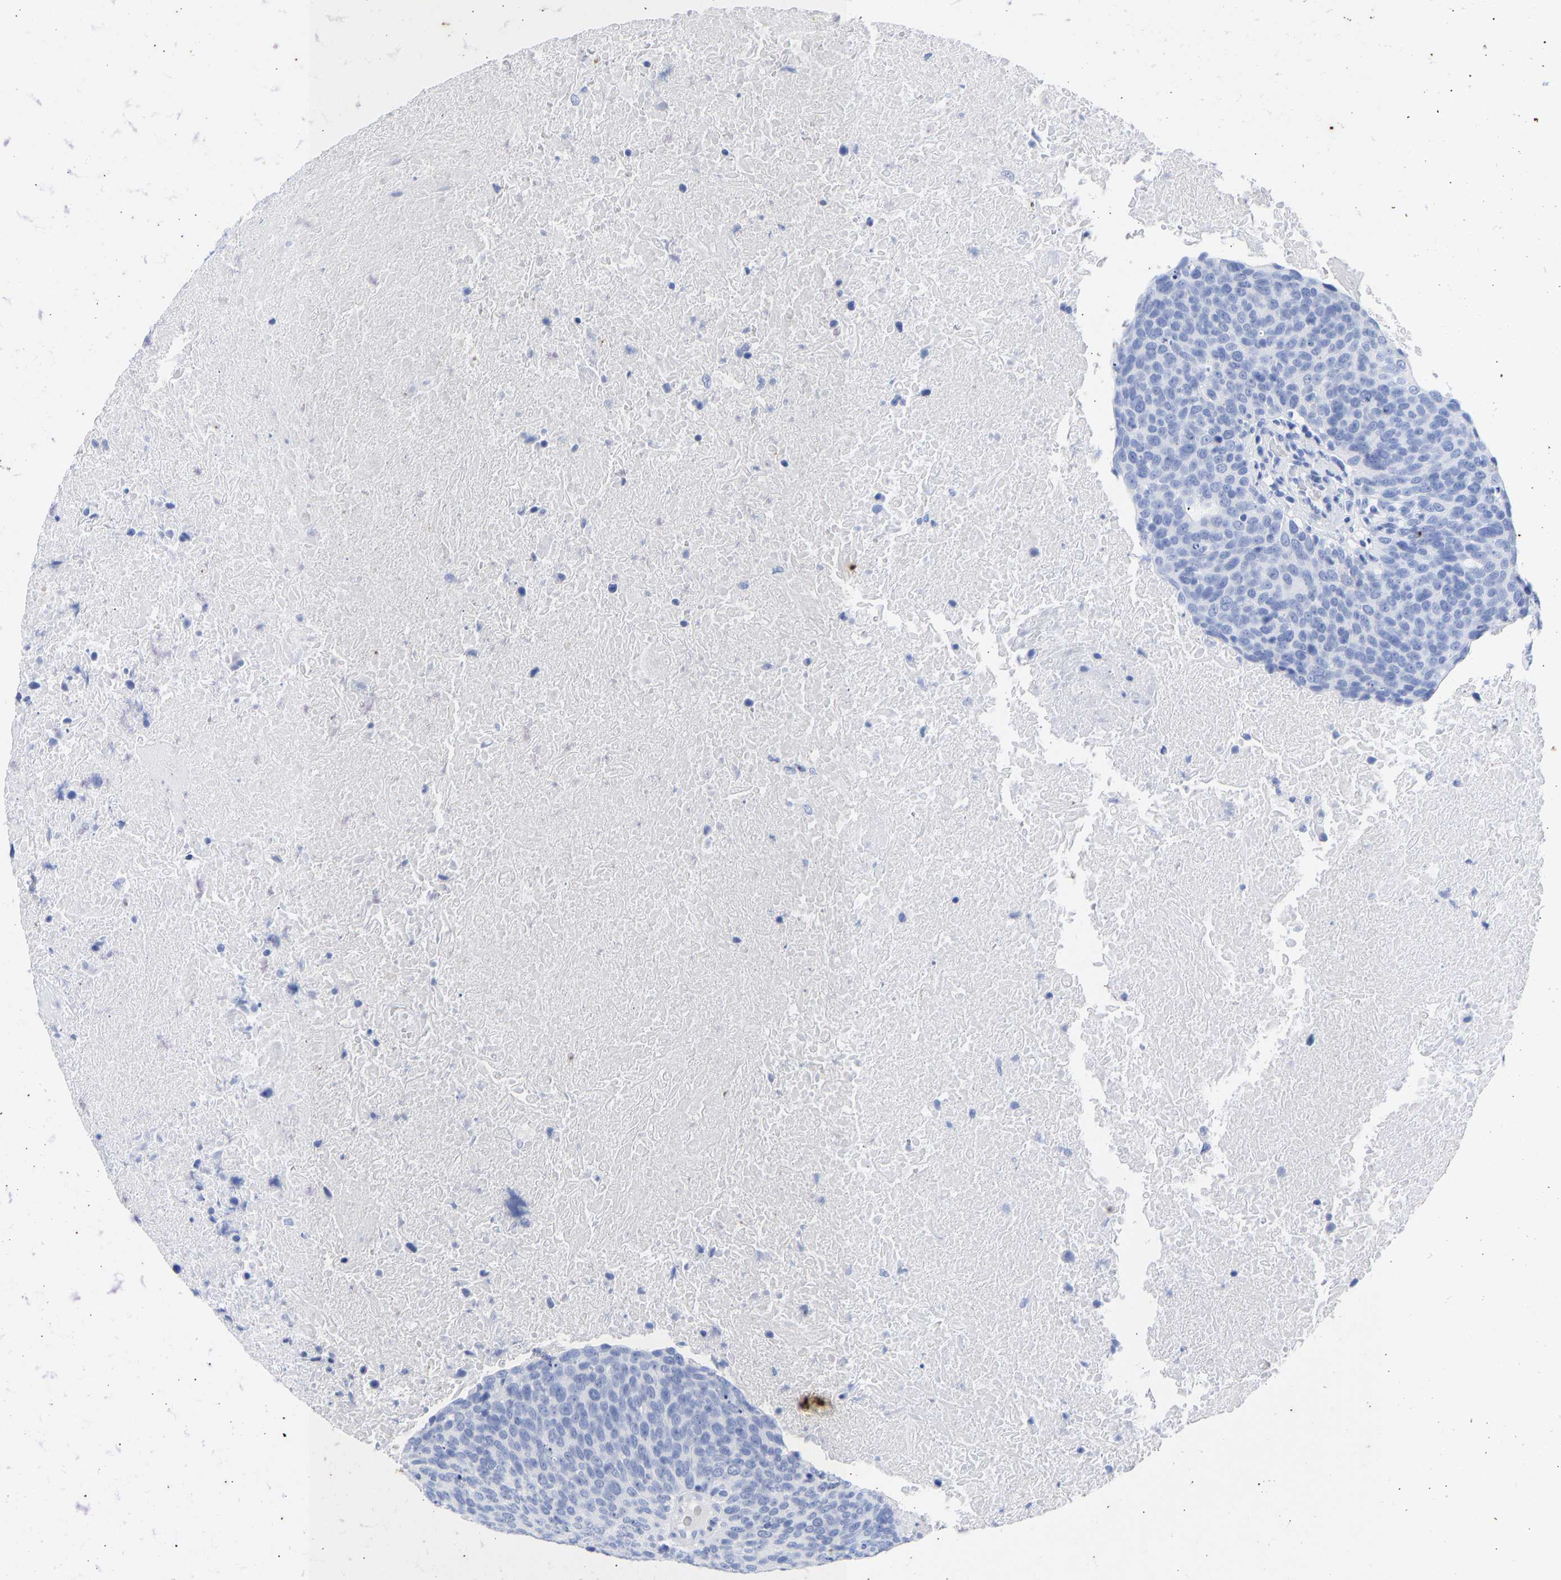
{"staining": {"intensity": "negative", "quantity": "none", "location": "none"}, "tissue": "head and neck cancer", "cell_type": "Tumor cells", "image_type": "cancer", "snomed": [{"axis": "morphology", "description": "Squamous cell carcinoma, NOS"}, {"axis": "morphology", "description": "Squamous cell carcinoma, metastatic, NOS"}, {"axis": "topography", "description": "Lymph node"}, {"axis": "topography", "description": "Head-Neck"}], "caption": "An immunohistochemistry photomicrograph of head and neck metastatic squamous cell carcinoma is shown. There is no staining in tumor cells of head and neck metastatic squamous cell carcinoma.", "gene": "KRT1", "patient": {"sex": "male", "age": 62}}